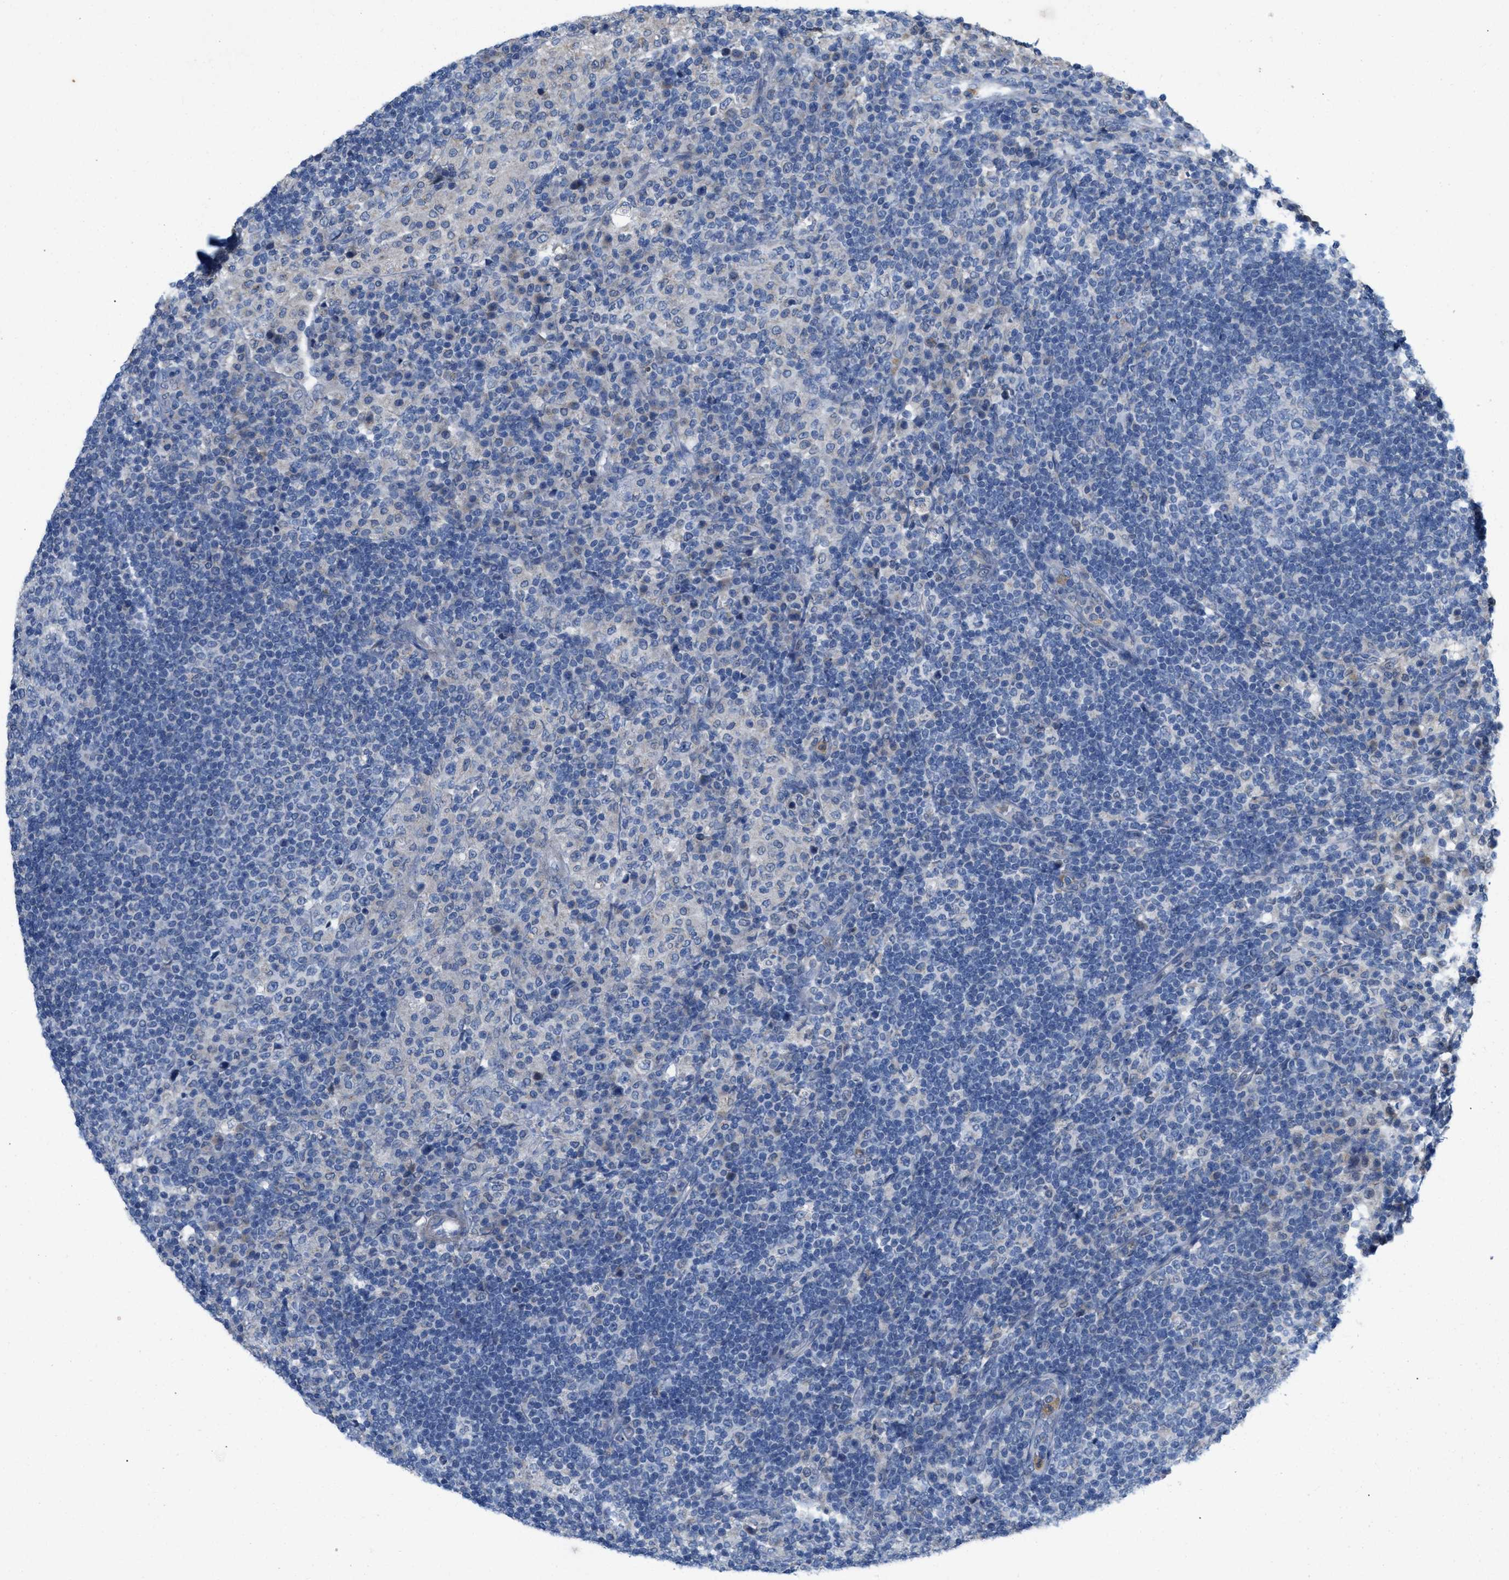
{"staining": {"intensity": "negative", "quantity": "none", "location": "none"}, "tissue": "lymph node", "cell_type": "Germinal center cells", "image_type": "normal", "snomed": [{"axis": "morphology", "description": "Normal tissue, NOS"}, {"axis": "topography", "description": "Lymph node"}], "caption": "Photomicrograph shows no protein expression in germinal center cells of benign lymph node.", "gene": "PLPPR5", "patient": {"sex": "female", "age": 53}}